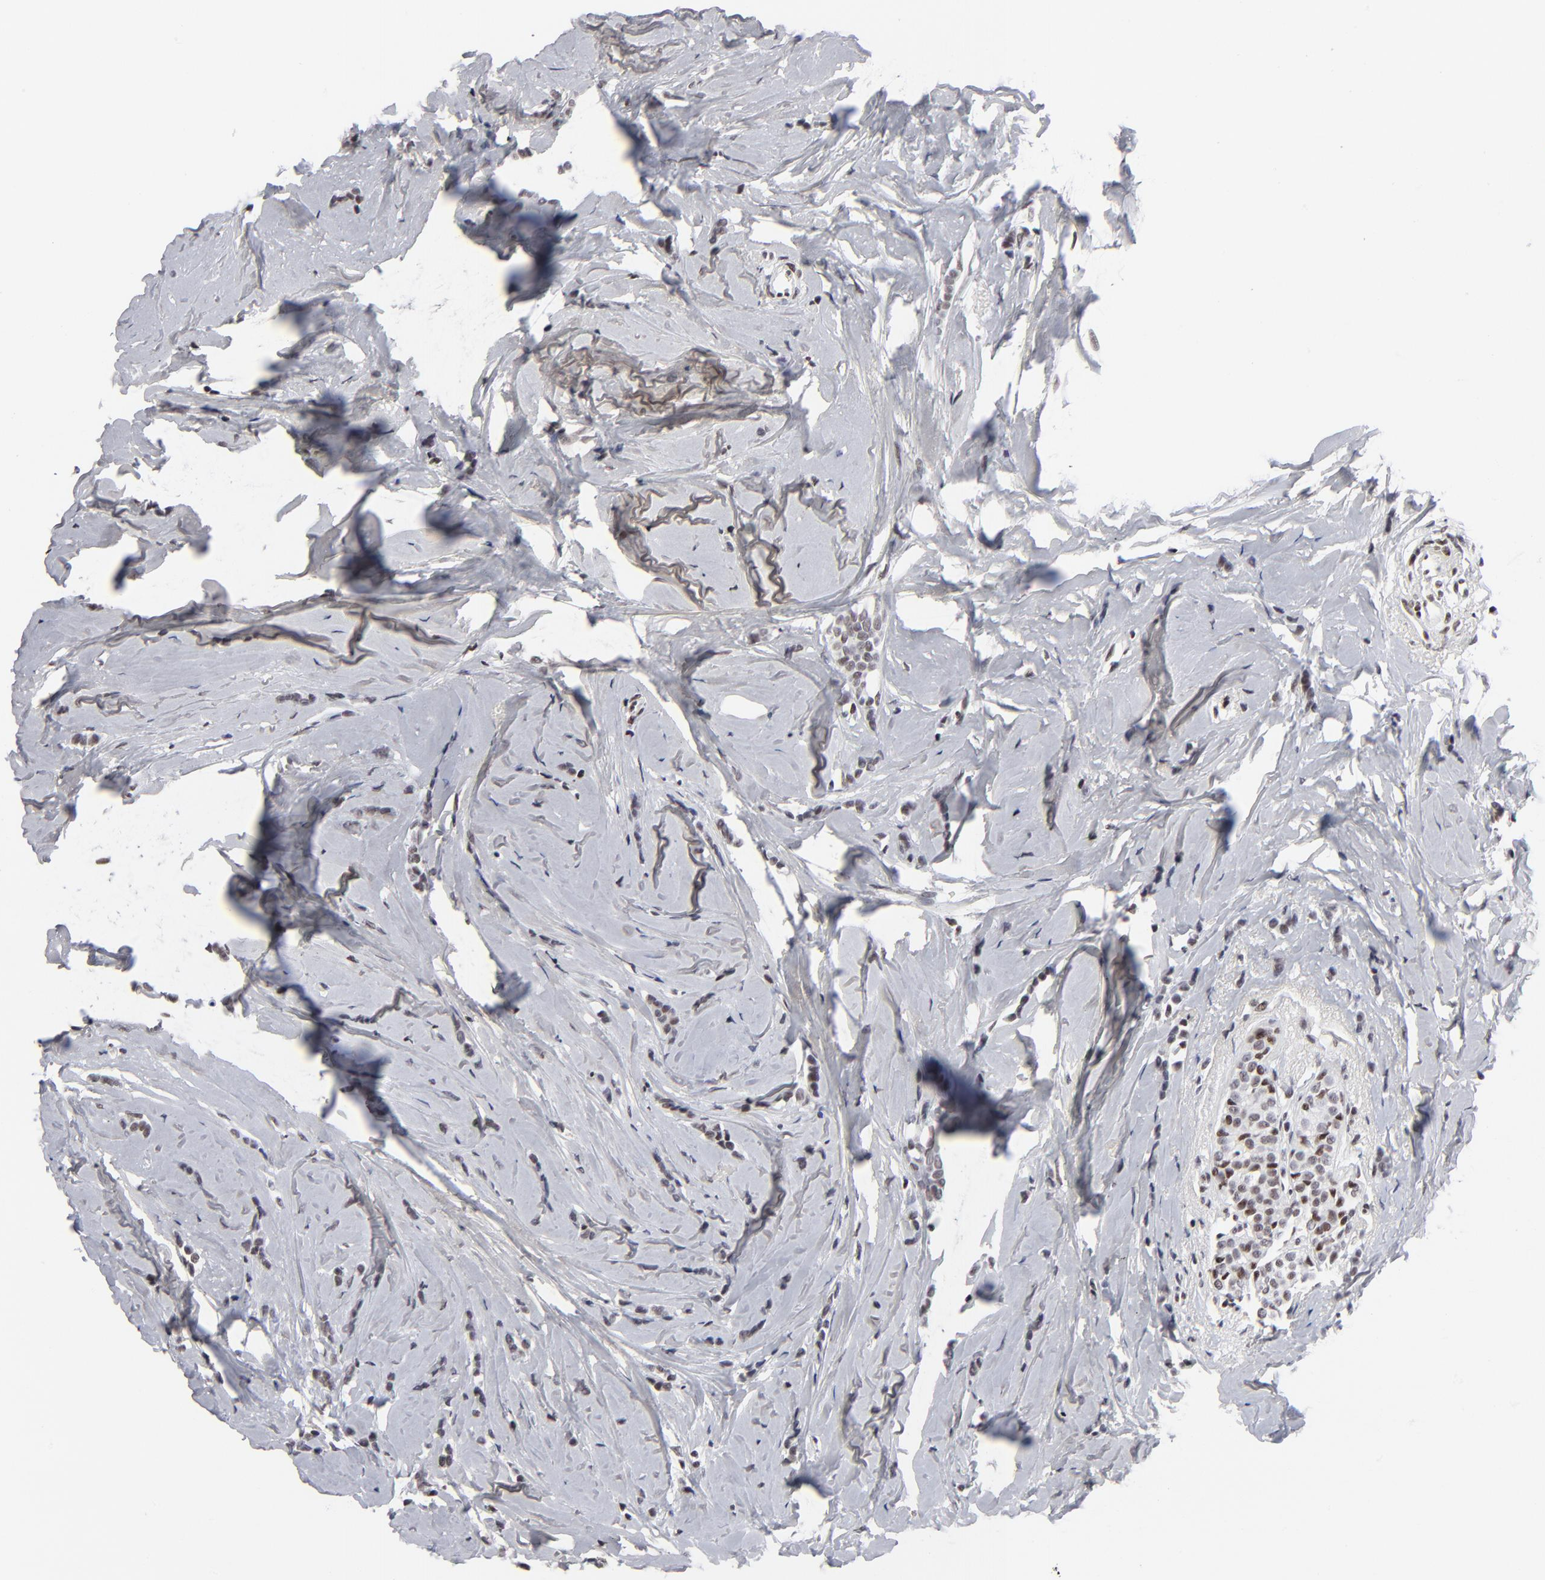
{"staining": {"intensity": "weak", "quantity": ">75%", "location": "nuclear"}, "tissue": "breast cancer", "cell_type": "Tumor cells", "image_type": "cancer", "snomed": [{"axis": "morphology", "description": "Lobular carcinoma"}, {"axis": "topography", "description": "Breast"}], "caption": "DAB (3,3'-diaminobenzidine) immunohistochemical staining of human breast cancer shows weak nuclear protein expression in approximately >75% of tumor cells.", "gene": "SP2", "patient": {"sex": "female", "age": 64}}